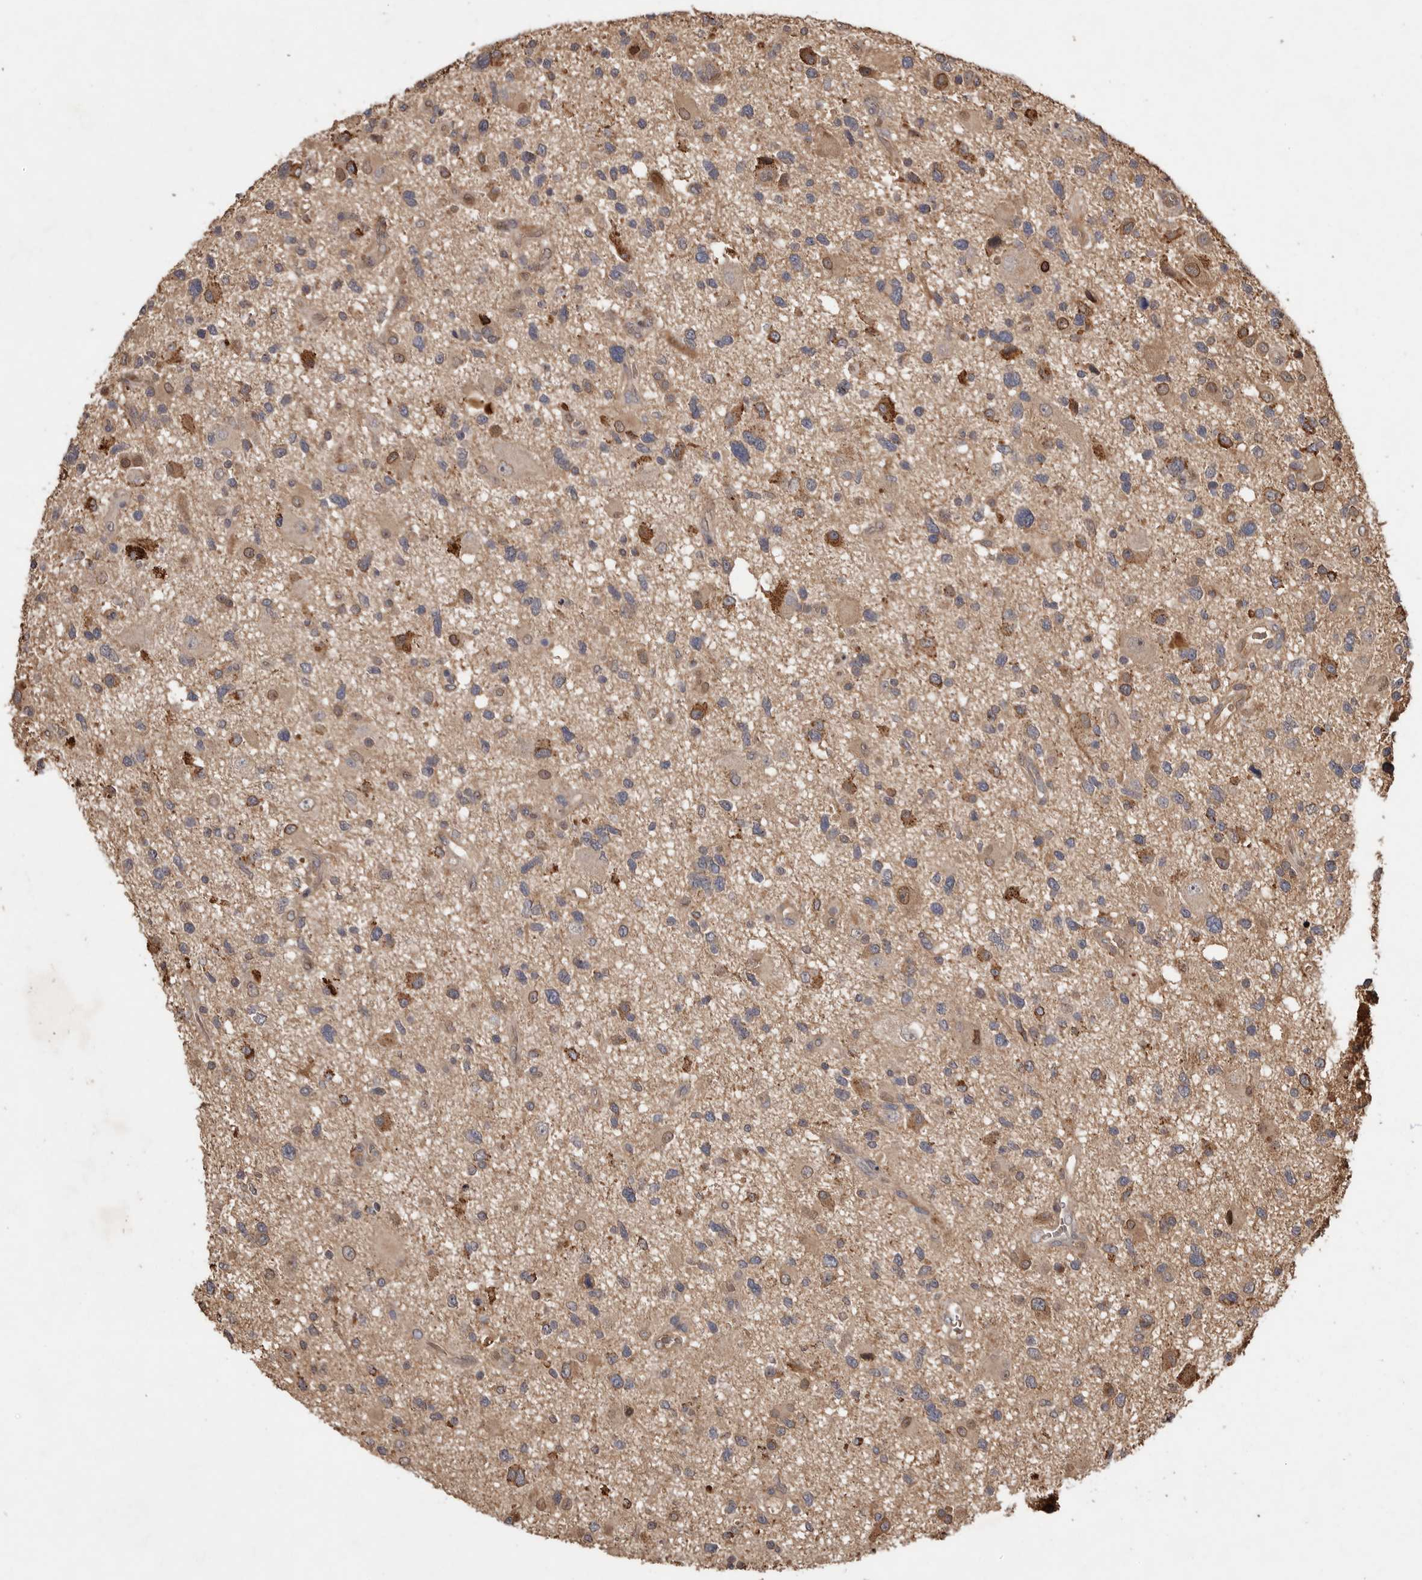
{"staining": {"intensity": "moderate", "quantity": "<25%", "location": "cytoplasmic/membranous"}, "tissue": "glioma", "cell_type": "Tumor cells", "image_type": "cancer", "snomed": [{"axis": "morphology", "description": "Glioma, malignant, High grade"}, {"axis": "topography", "description": "Brain"}], "caption": "Protein analysis of glioma tissue reveals moderate cytoplasmic/membranous positivity in approximately <25% of tumor cells. (DAB IHC, brown staining for protein, blue staining for nuclei).", "gene": "VN1R4", "patient": {"sex": "male", "age": 33}}